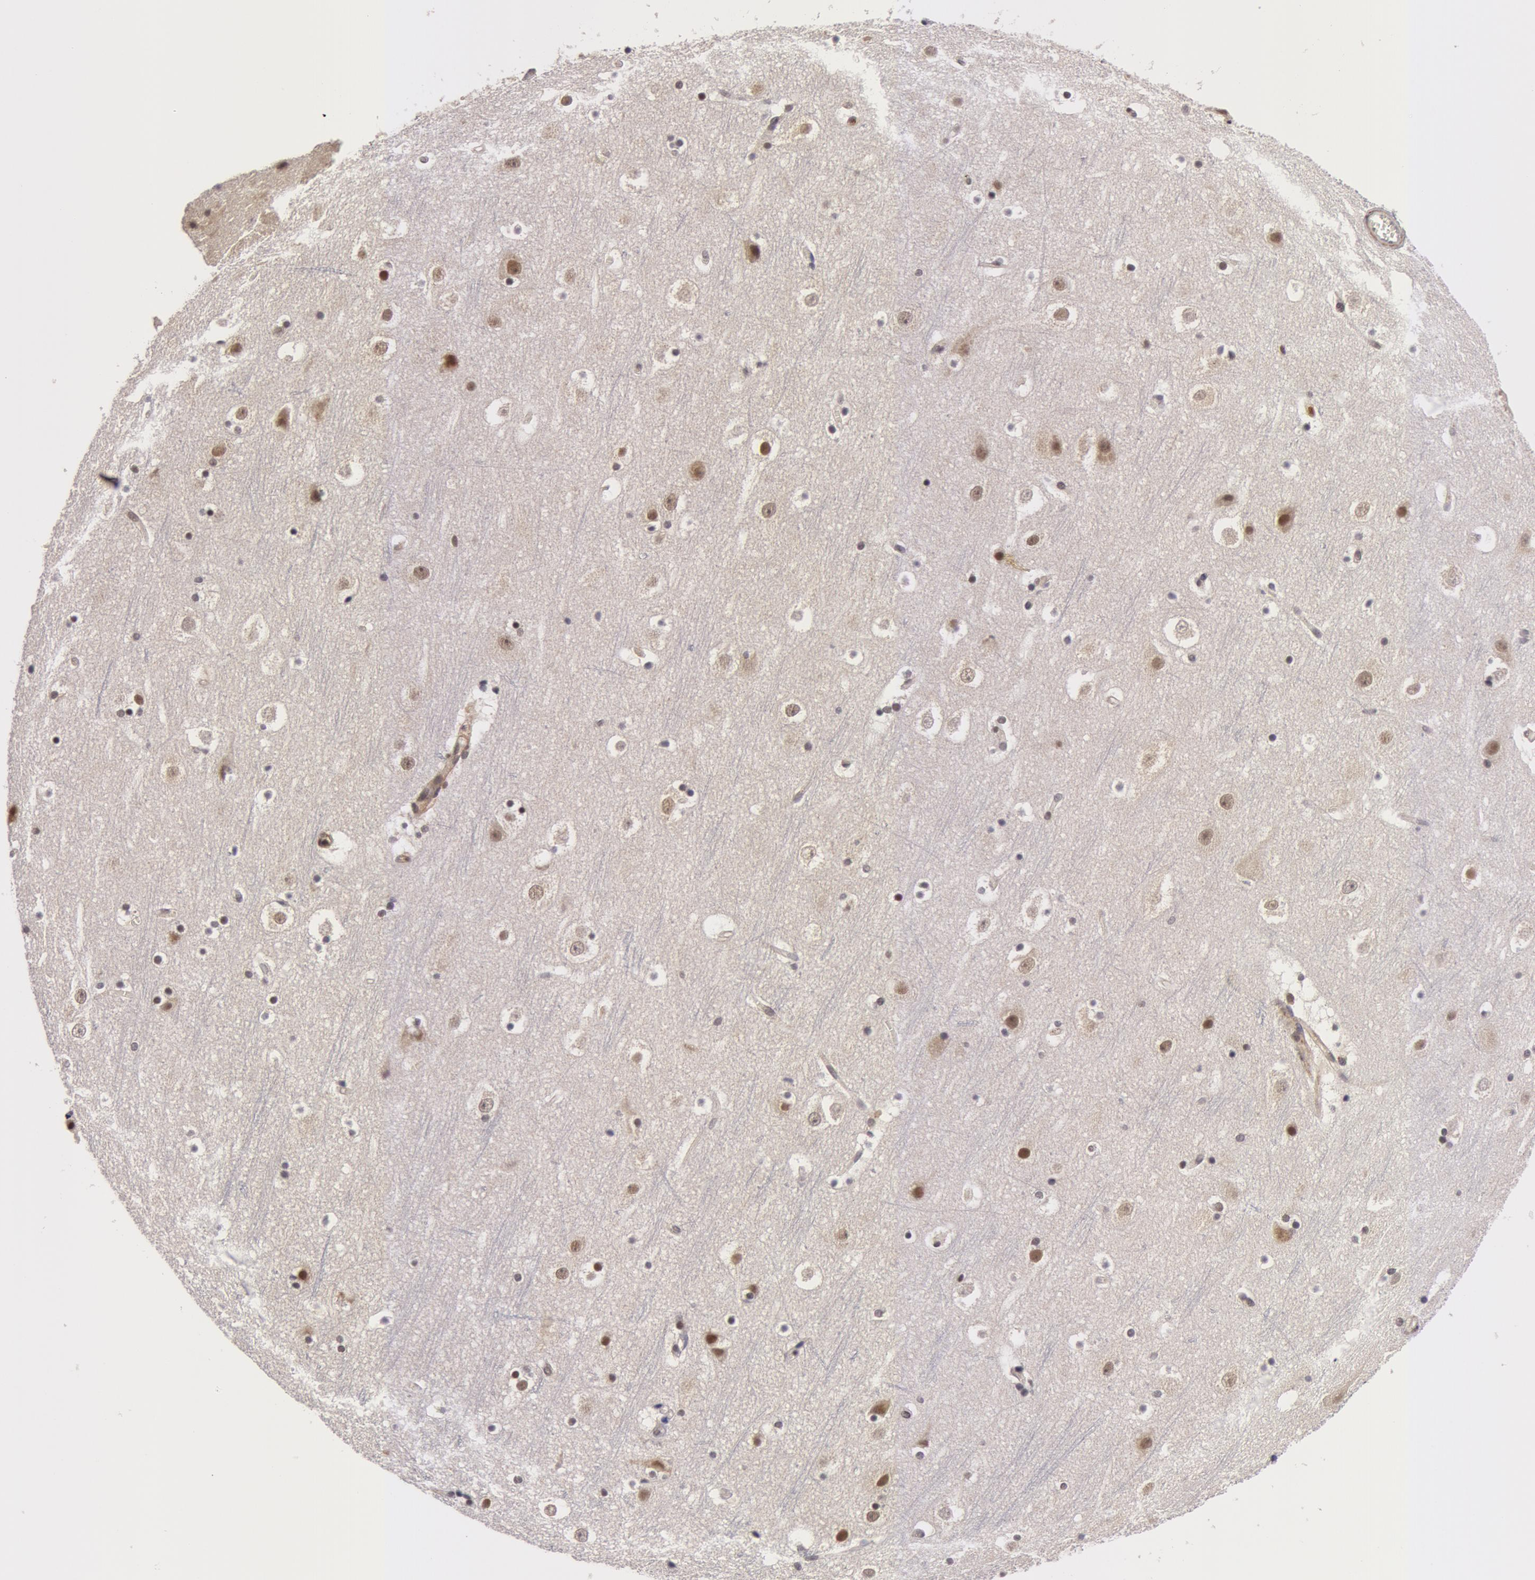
{"staining": {"intensity": "moderate", "quantity": "25%-75%", "location": "cytoplasmic/membranous,nuclear"}, "tissue": "cerebral cortex", "cell_type": "Endothelial cells", "image_type": "normal", "snomed": [{"axis": "morphology", "description": "Normal tissue, NOS"}, {"axis": "topography", "description": "Cerebral cortex"}], "caption": "Immunohistochemical staining of normal human cerebral cortex exhibits 25%-75% levels of moderate cytoplasmic/membranous,nuclear protein expression in approximately 25%-75% of endothelial cells.", "gene": "ZNF350", "patient": {"sex": "male", "age": 45}}